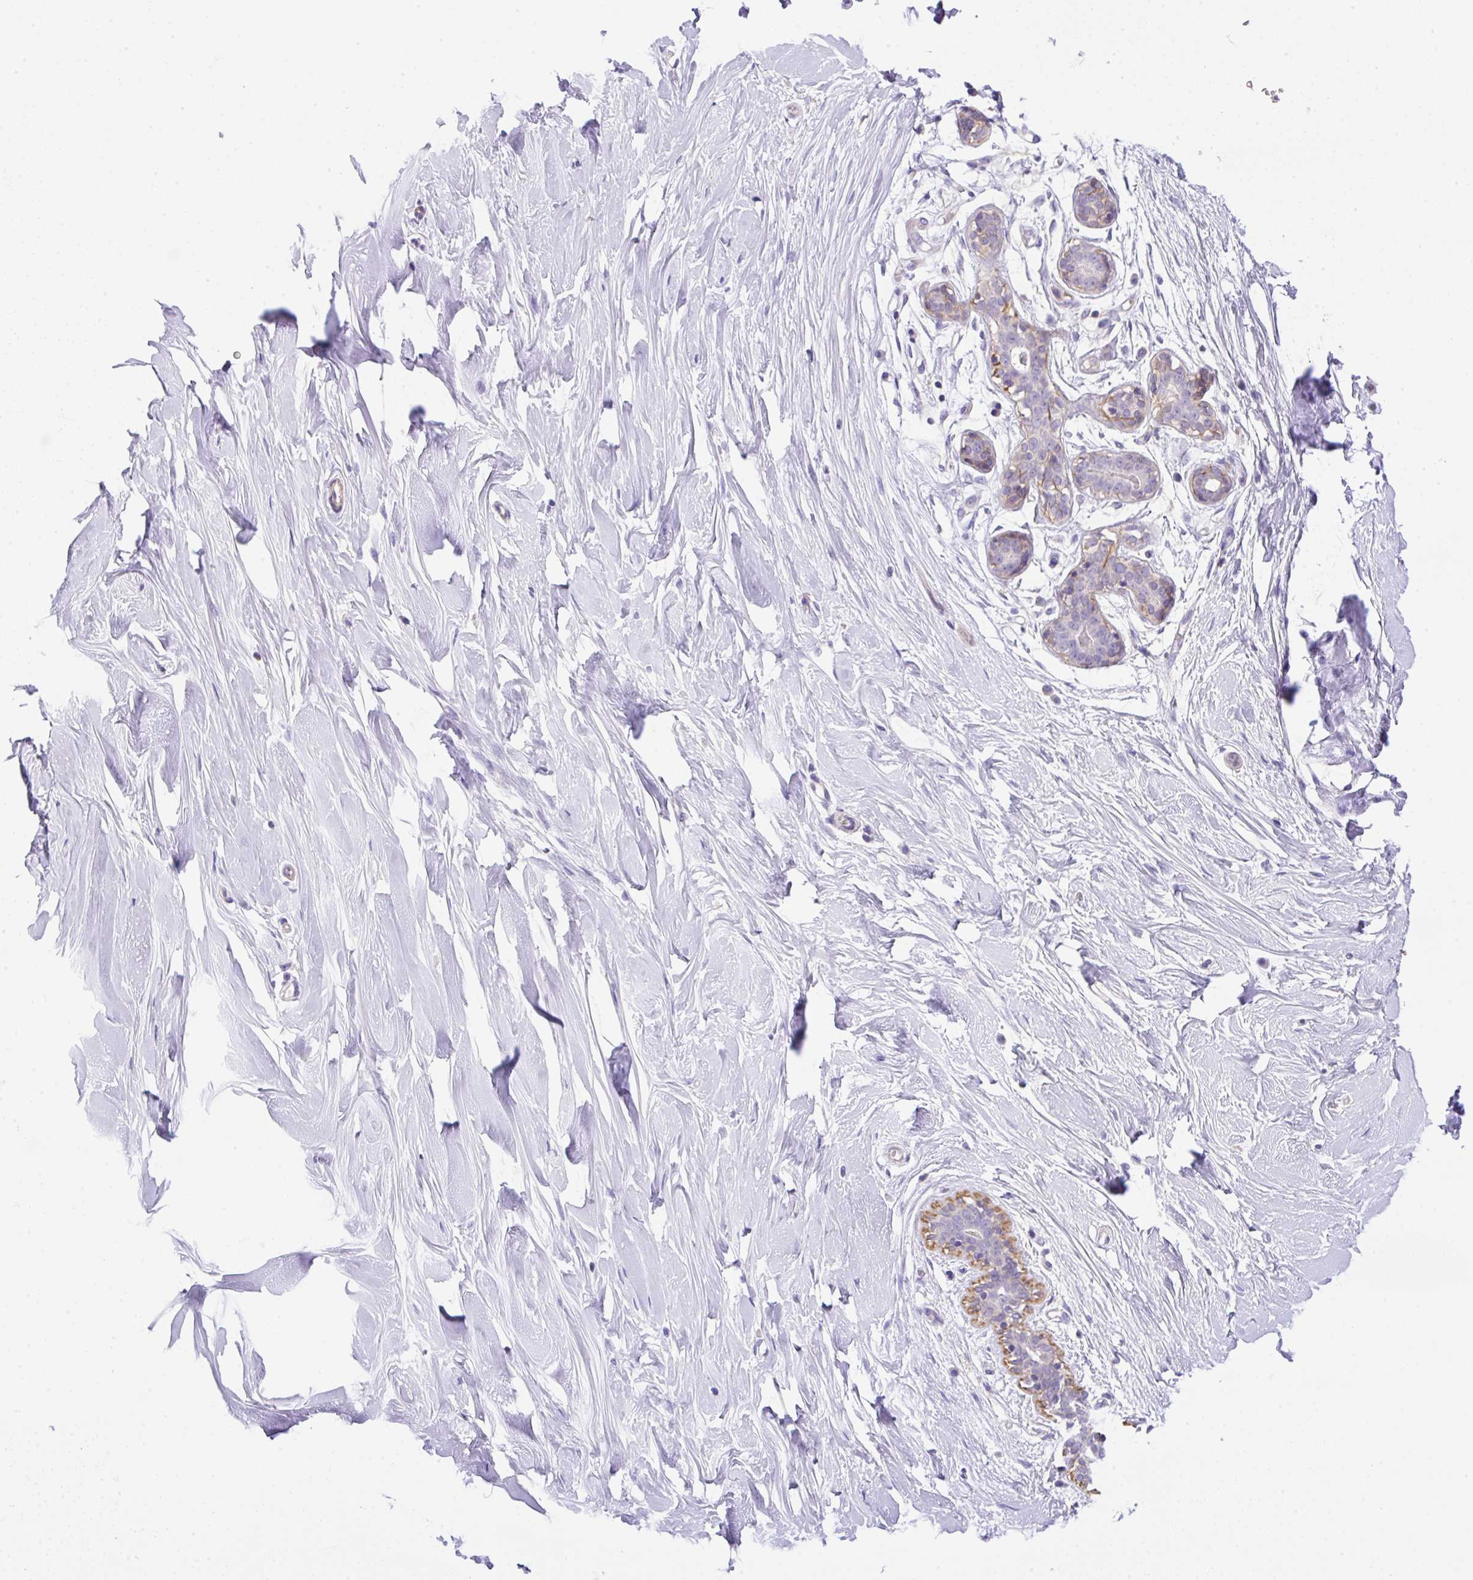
{"staining": {"intensity": "negative", "quantity": "none", "location": "none"}, "tissue": "breast", "cell_type": "Adipocytes", "image_type": "normal", "snomed": [{"axis": "morphology", "description": "Normal tissue, NOS"}, {"axis": "topography", "description": "Breast"}], "caption": "High magnification brightfield microscopy of normal breast stained with DAB (brown) and counterstained with hematoxylin (blue): adipocytes show no significant expression. (Brightfield microscopy of DAB immunohistochemistry at high magnification).", "gene": "NPTN", "patient": {"sex": "female", "age": 27}}